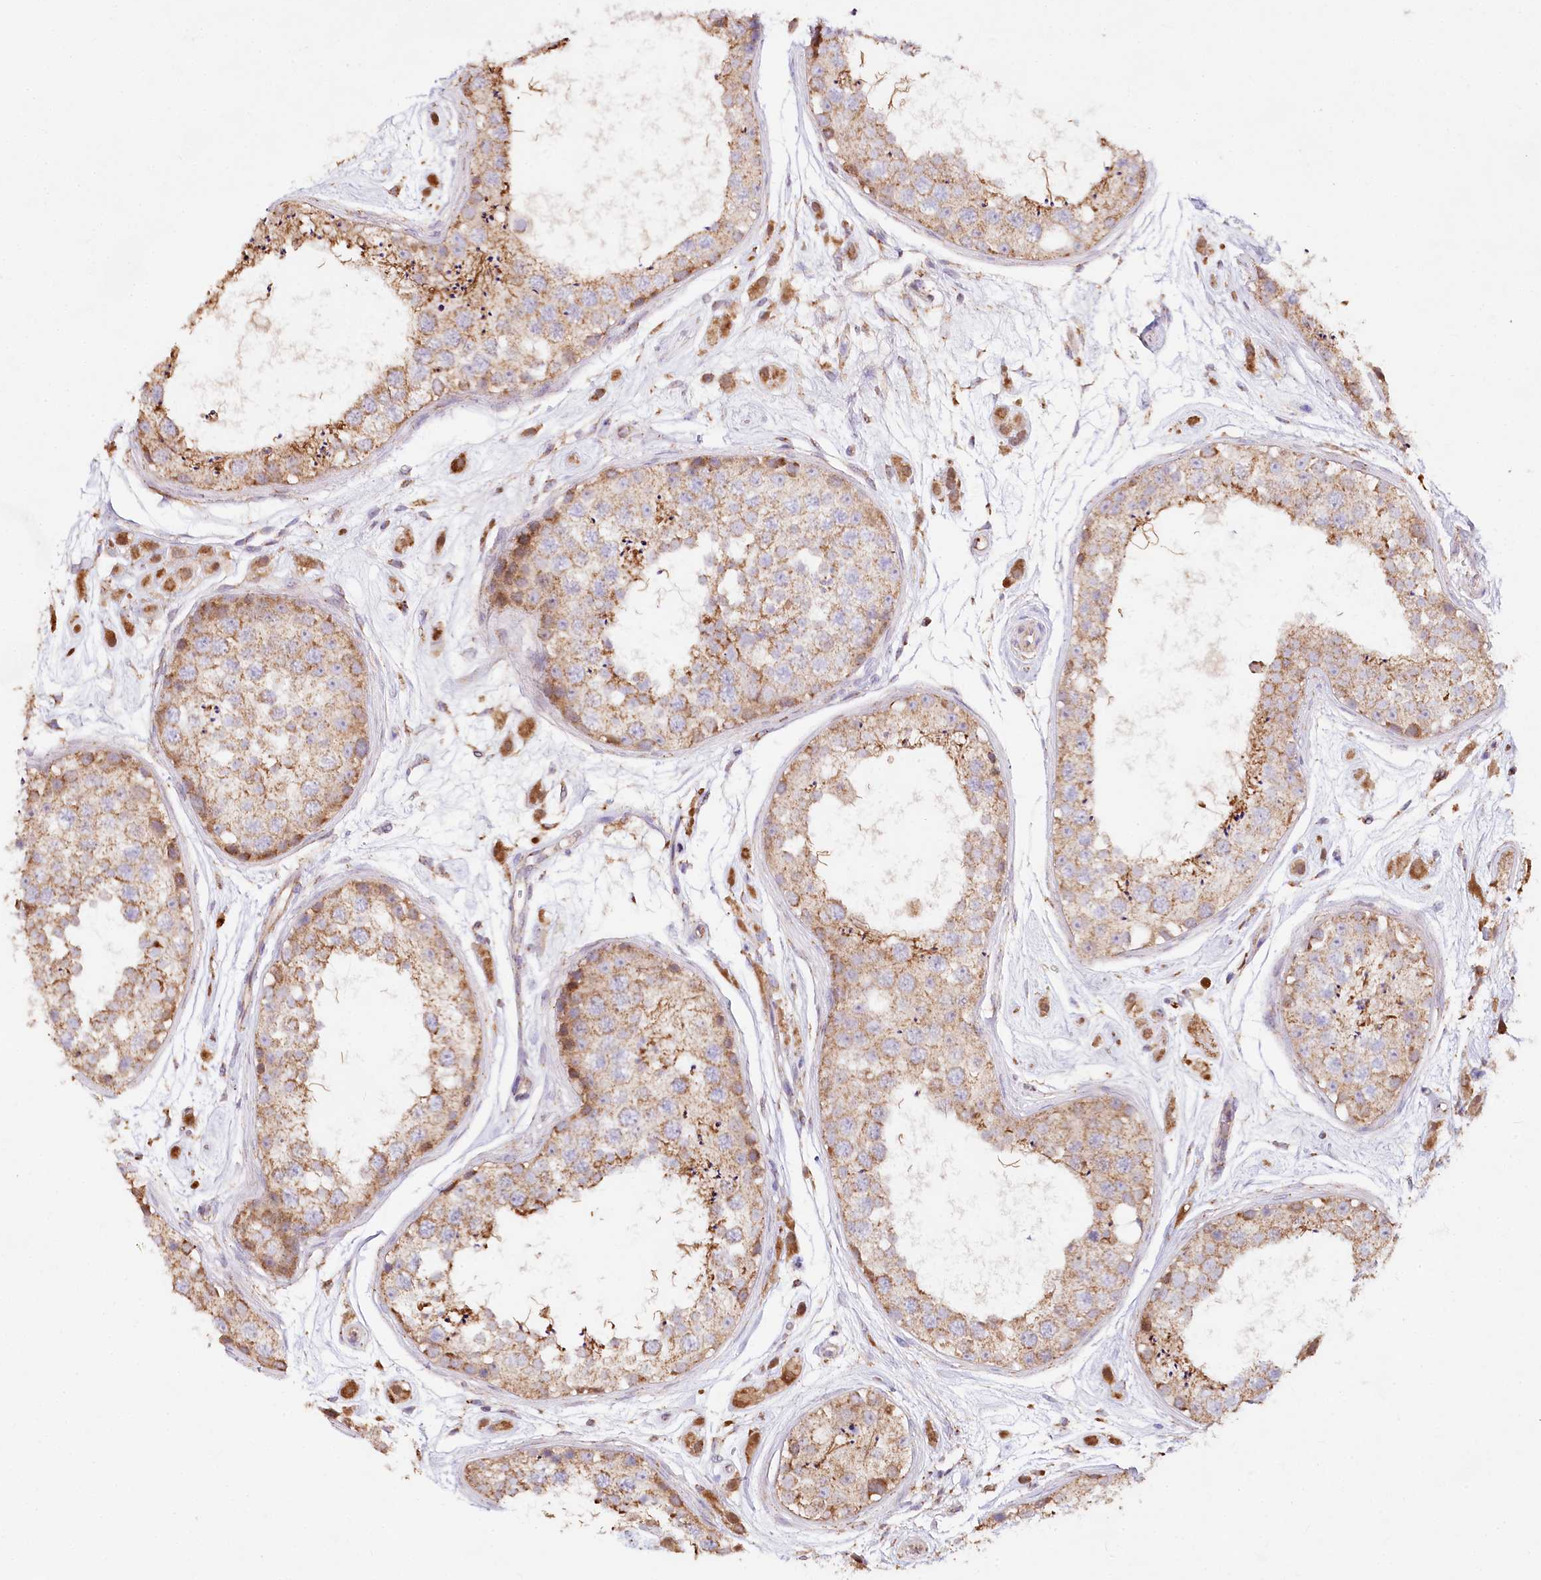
{"staining": {"intensity": "moderate", "quantity": "25%-75%", "location": "cytoplasmic/membranous"}, "tissue": "testis", "cell_type": "Cells in seminiferous ducts", "image_type": "normal", "snomed": [{"axis": "morphology", "description": "Normal tissue, NOS"}, {"axis": "topography", "description": "Testis"}], "caption": "Normal testis shows moderate cytoplasmic/membranous staining in about 25%-75% of cells in seminiferous ducts.", "gene": "TASOR2", "patient": {"sex": "male", "age": 25}}